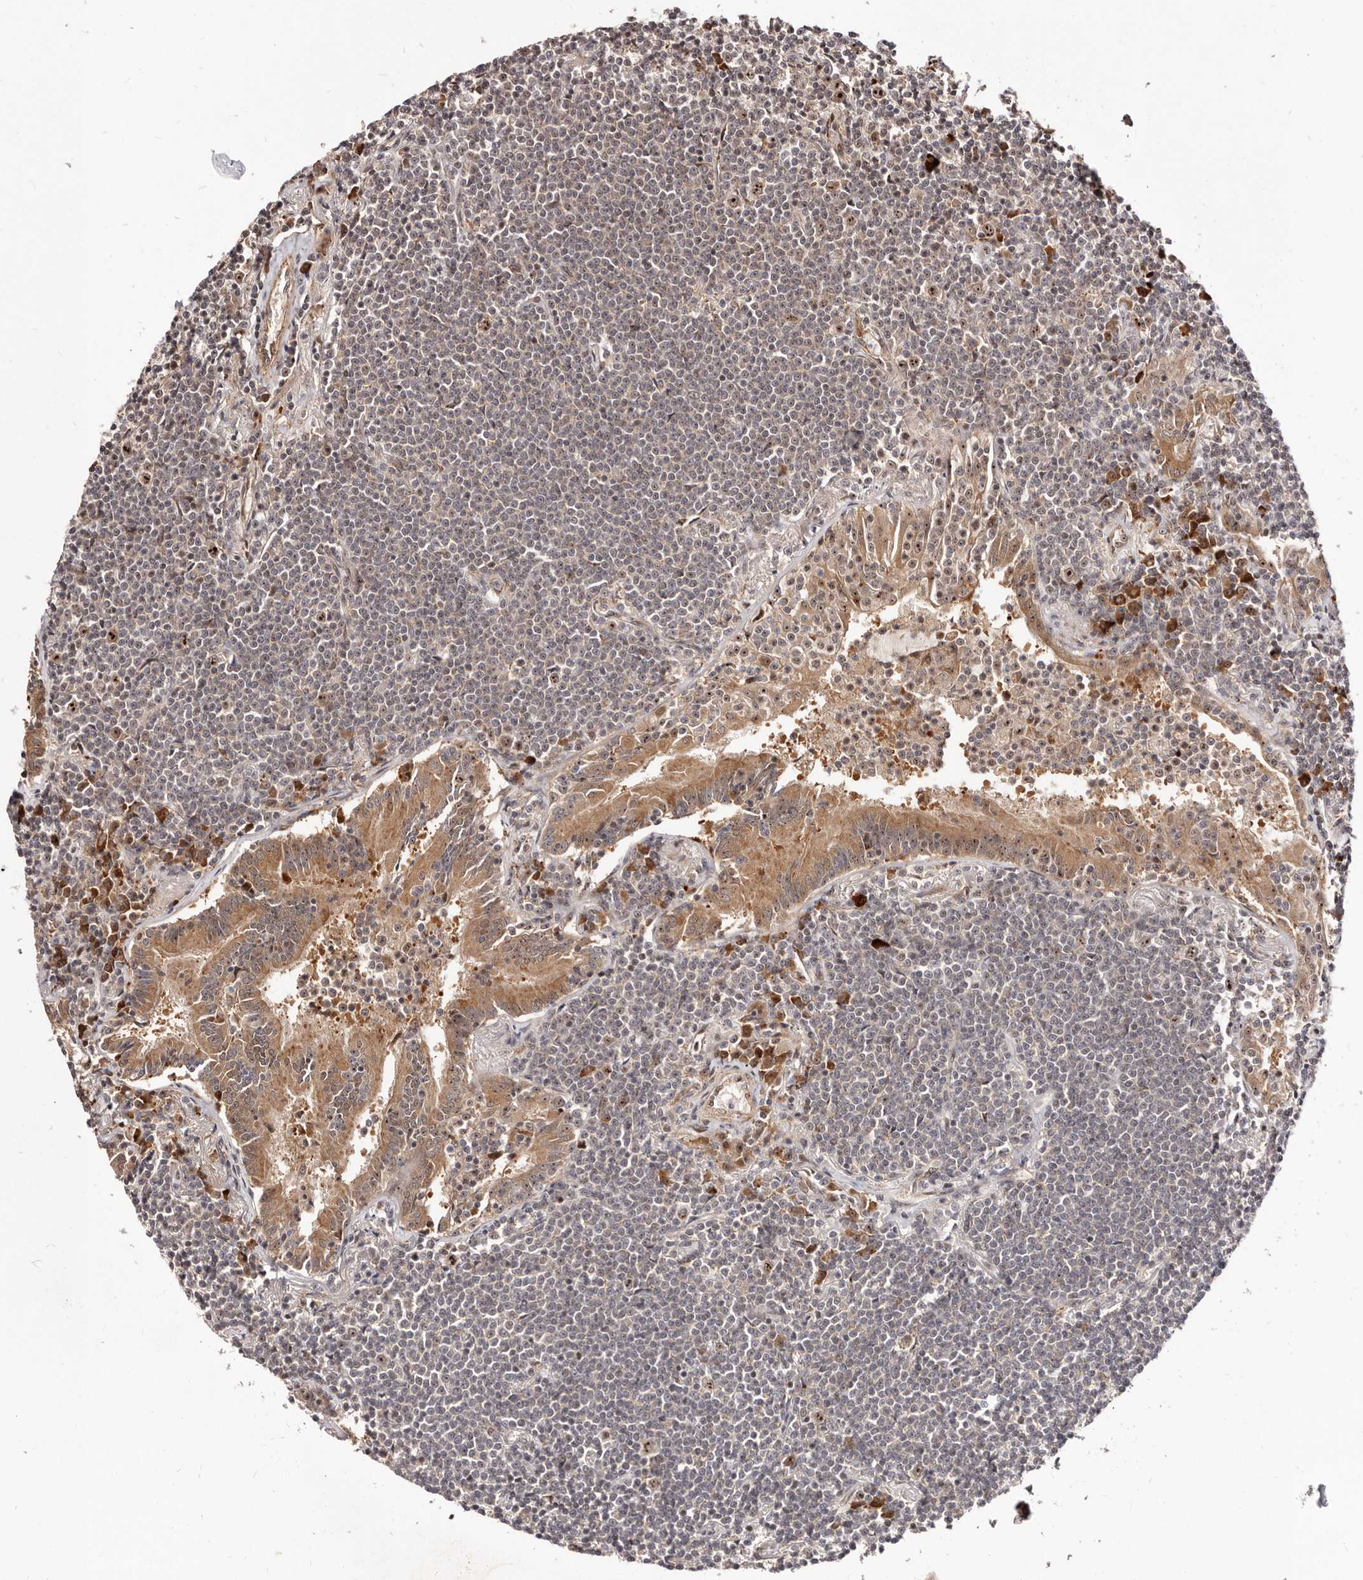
{"staining": {"intensity": "negative", "quantity": "none", "location": "none"}, "tissue": "lymphoma", "cell_type": "Tumor cells", "image_type": "cancer", "snomed": [{"axis": "morphology", "description": "Malignant lymphoma, non-Hodgkin's type, Low grade"}, {"axis": "topography", "description": "Lung"}], "caption": "Human lymphoma stained for a protein using immunohistochemistry reveals no staining in tumor cells.", "gene": "APOL6", "patient": {"sex": "female", "age": 71}}